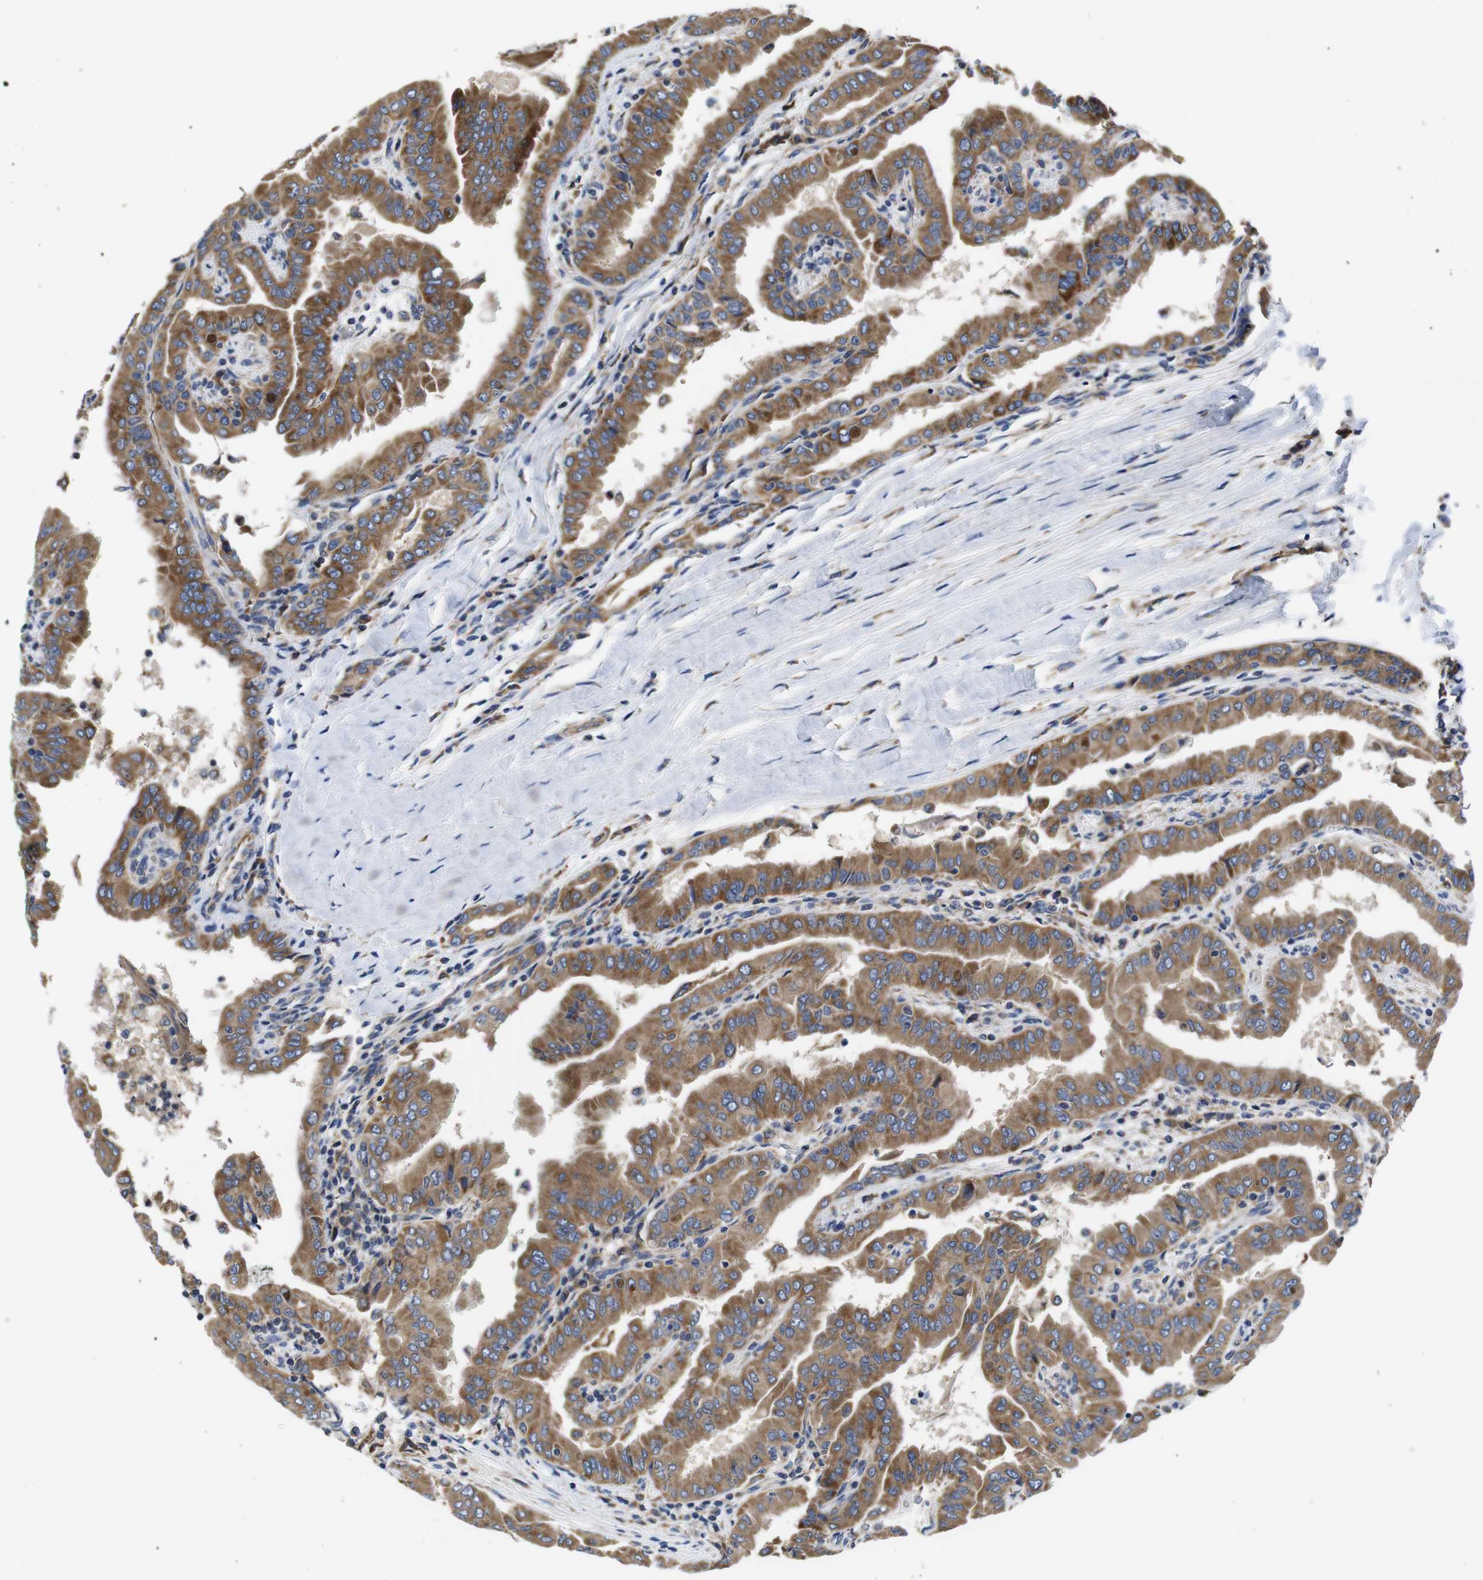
{"staining": {"intensity": "moderate", "quantity": ">75%", "location": "cytoplasmic/membranous"}, "tissue": "thyroid cancer", "cell_type": "Tumor cells", "image_type": "cancer", "snomed": [{"axis": "morphology", "description": "Papillary adenocarcinoma, NOS"}, {"axis": "topography", "description": "Thyroid gland"}], "caption": "IHC (DAB) staining of thyroid papillary adenocarcinoma displays moderate cytoplasmic/membranous protein staining in approximately >75% of tumor cells.", "gene": "MARCHF7", "patient": {"sex": "male", "age": 33}}